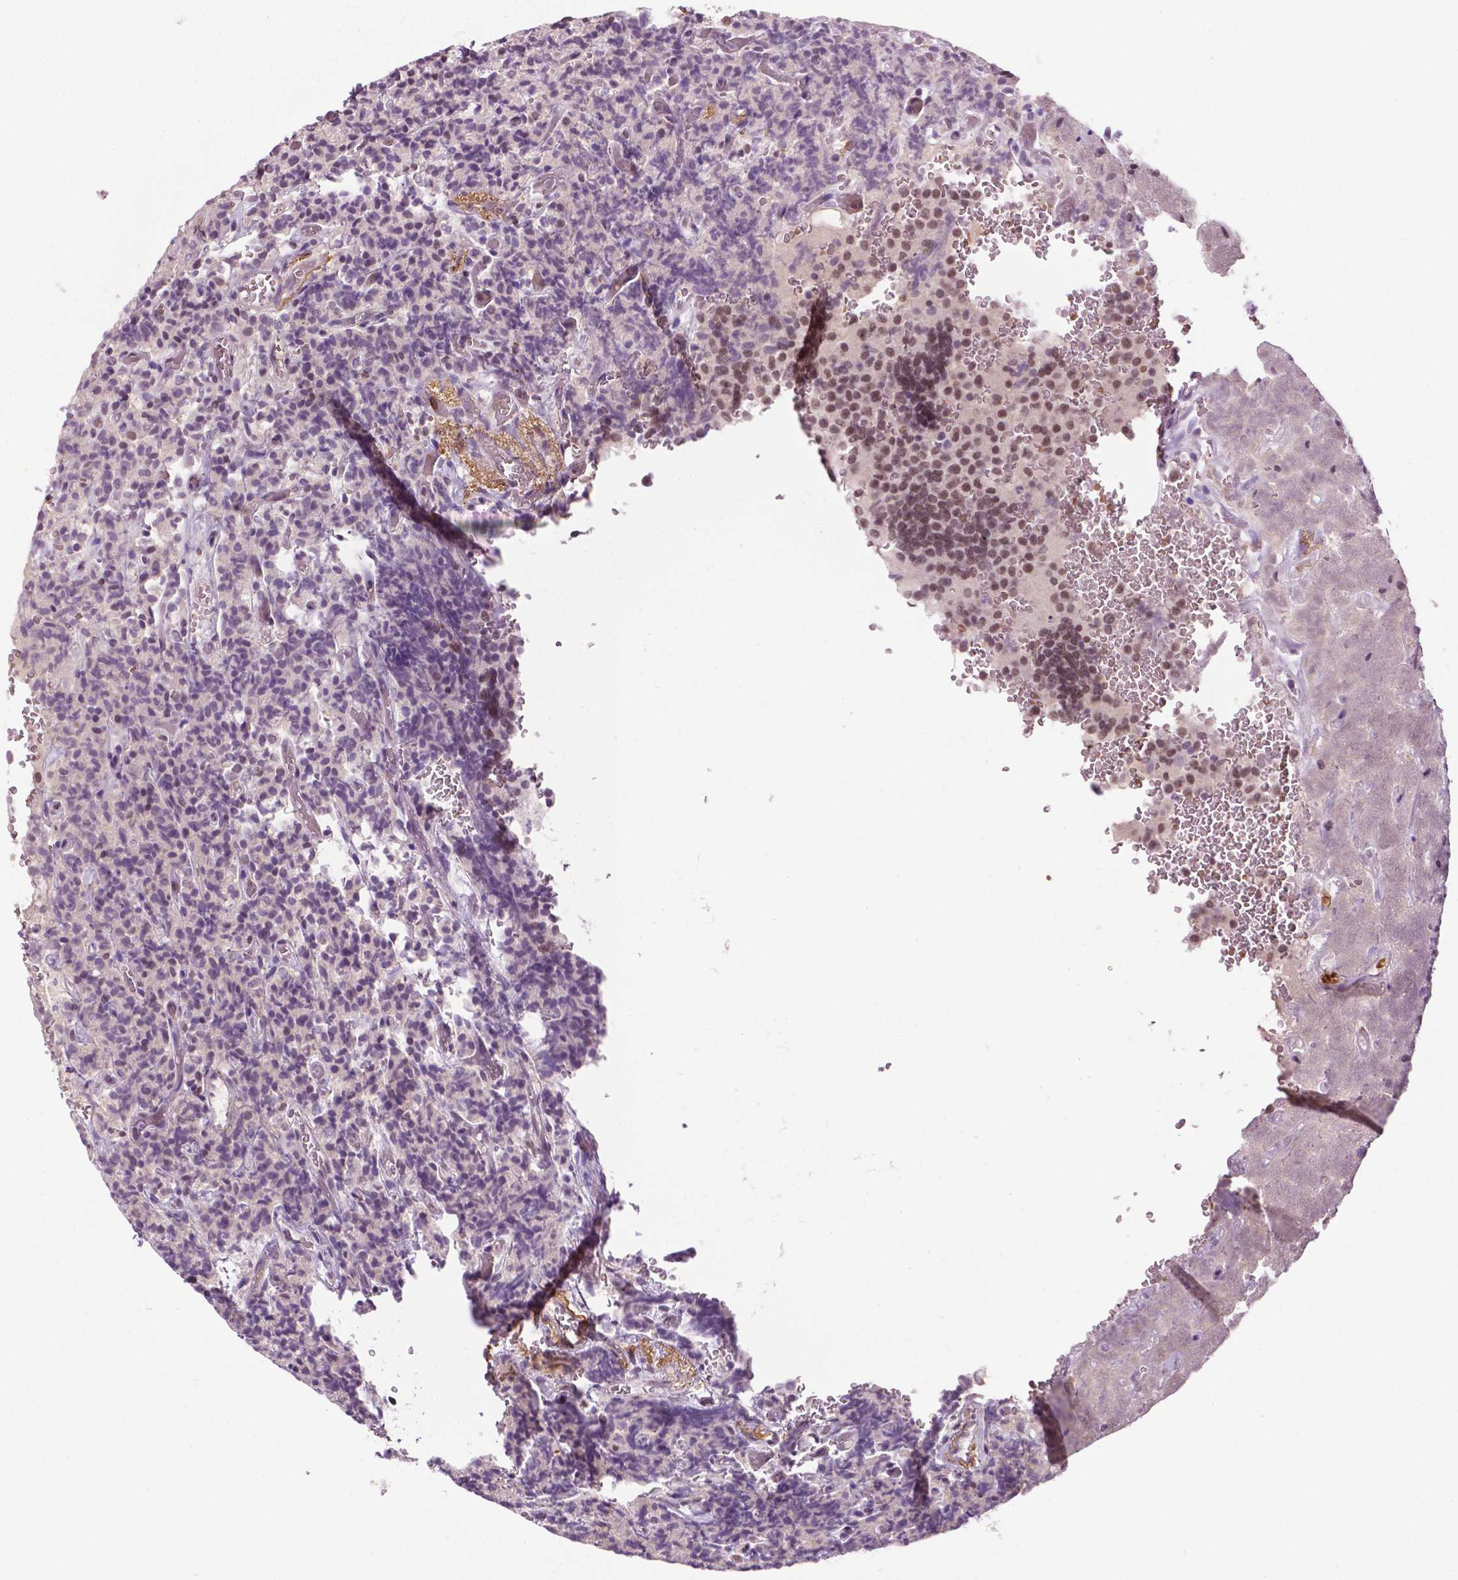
{"staining": {"intensity": "moderate", "quantity": "<25%", "location": "nuclear"}, "tissue": "carcinoid", "cell_type": "Tumor cells", "image_type": "cancer", "snomed": [{"axis": "morphology", "description": "Carcinoid, malignant, NOS"}, {"axis": "topography", "description": "Pancreas"}], "caption": "Immunohistochemical staining of carcinoid (malignant) exhibits low levels of moderate nuclear protein staining in approximately <25% of tumor cells.", "gene": "UBQLN4", "patient": {"sex": "male", "age": 36}}